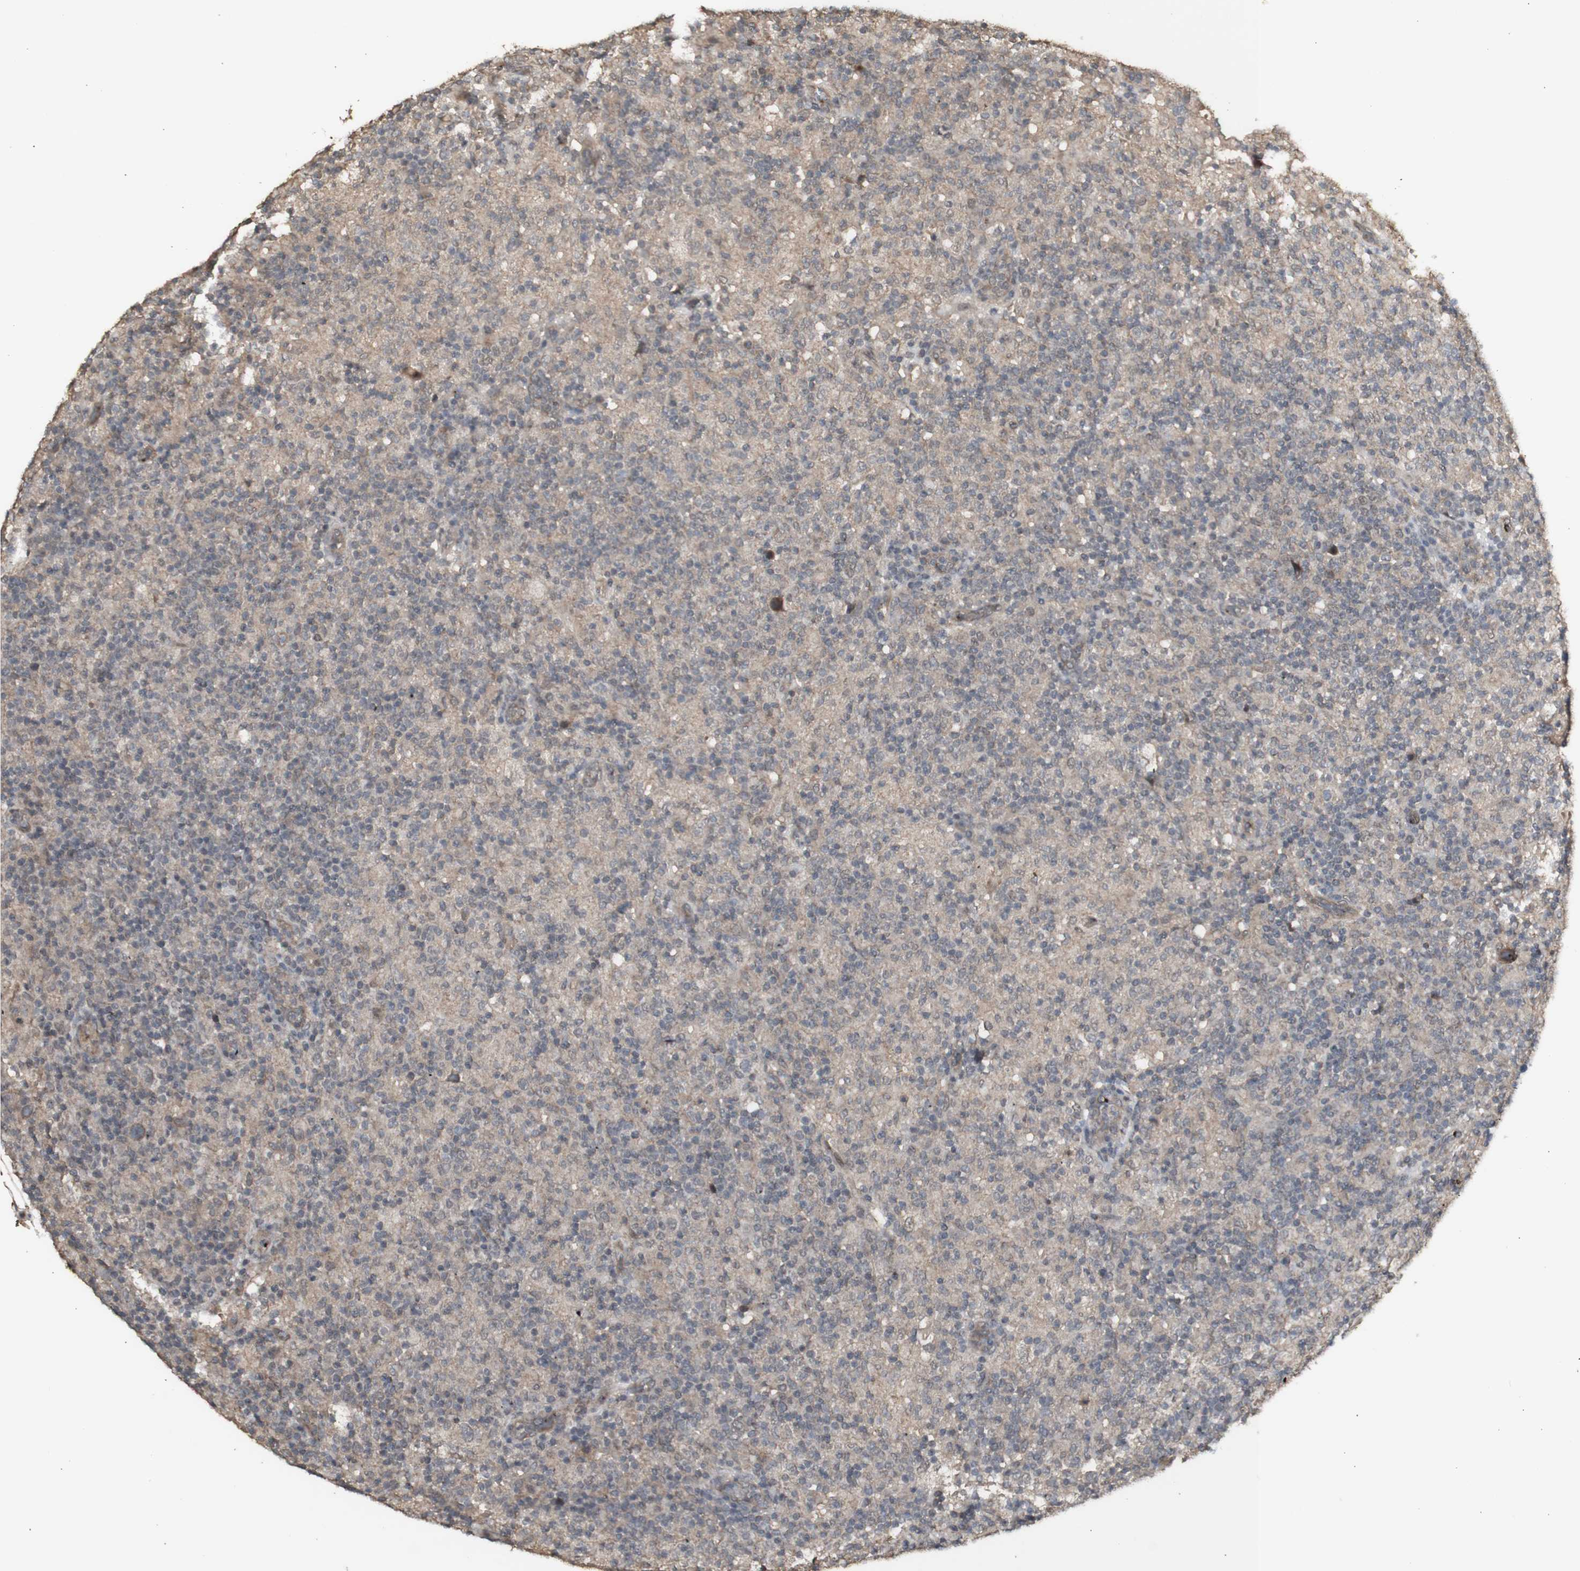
{"staining": {"intensity": "weak", "quantity": "<25%", "location": "cytoplasmic/membranous"}, "tissue": "lymphoma", "cell_type": "Tumor cells", "image_type": "cancer", "snomed": [{"axis": "morphology", "description": "Hodgkin's disease, NOS"}, {"axis": "topography", "description": "Lymph node"}], "caption": "Micrograph shows no significant protein positivity in tumor cells of Hodgkin's disease. The staining is performed using DAB brown chromogen with nuclei counter-stained in using hematoxylin.", "gene": "ALOX12", "patient": {"sex": "male", "age": 70}}